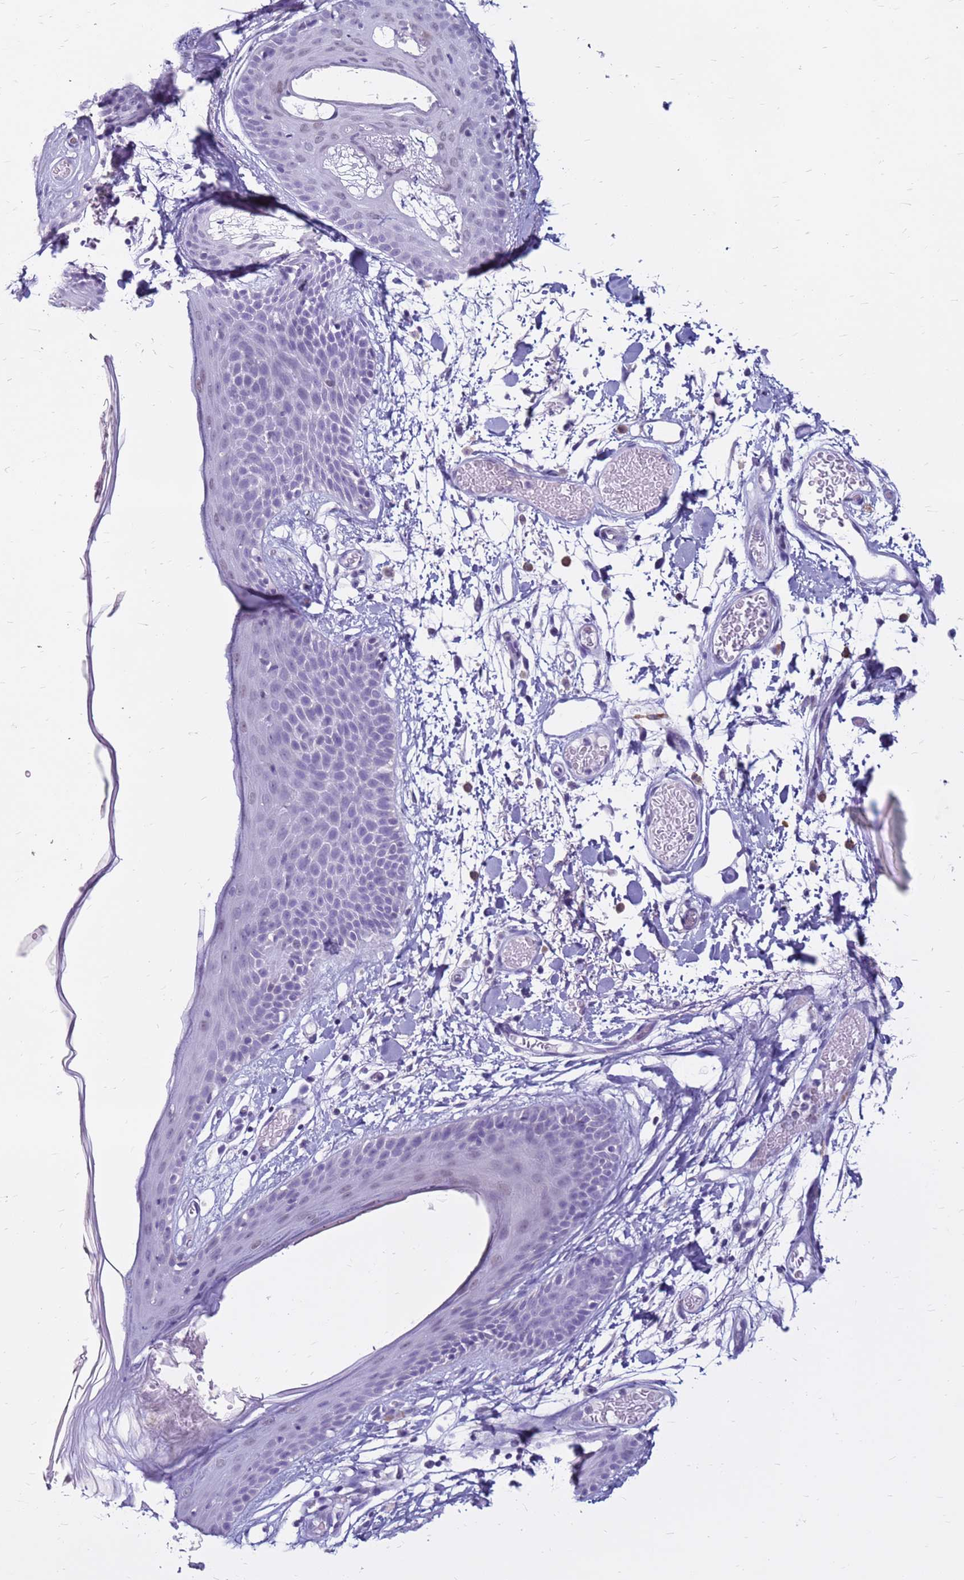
{"staining": {"intensity": "negative", "quantity": "none", "location": "none"}, "tissue": "skin", "cell_type": "Fibroblasts", "image_type": "normal", "snomed": [{"axis": "morphology", "description": "Normal tissue, NOS"}, {"axis": "topography", "description": "Skin"}], "caption": "IHC image of normal skin: skin stained with DAB reveals no significant protein positivity in fibroblasts.", "gene": "CDK2AP2", "patient": {"sex": "male", "age": 79}}